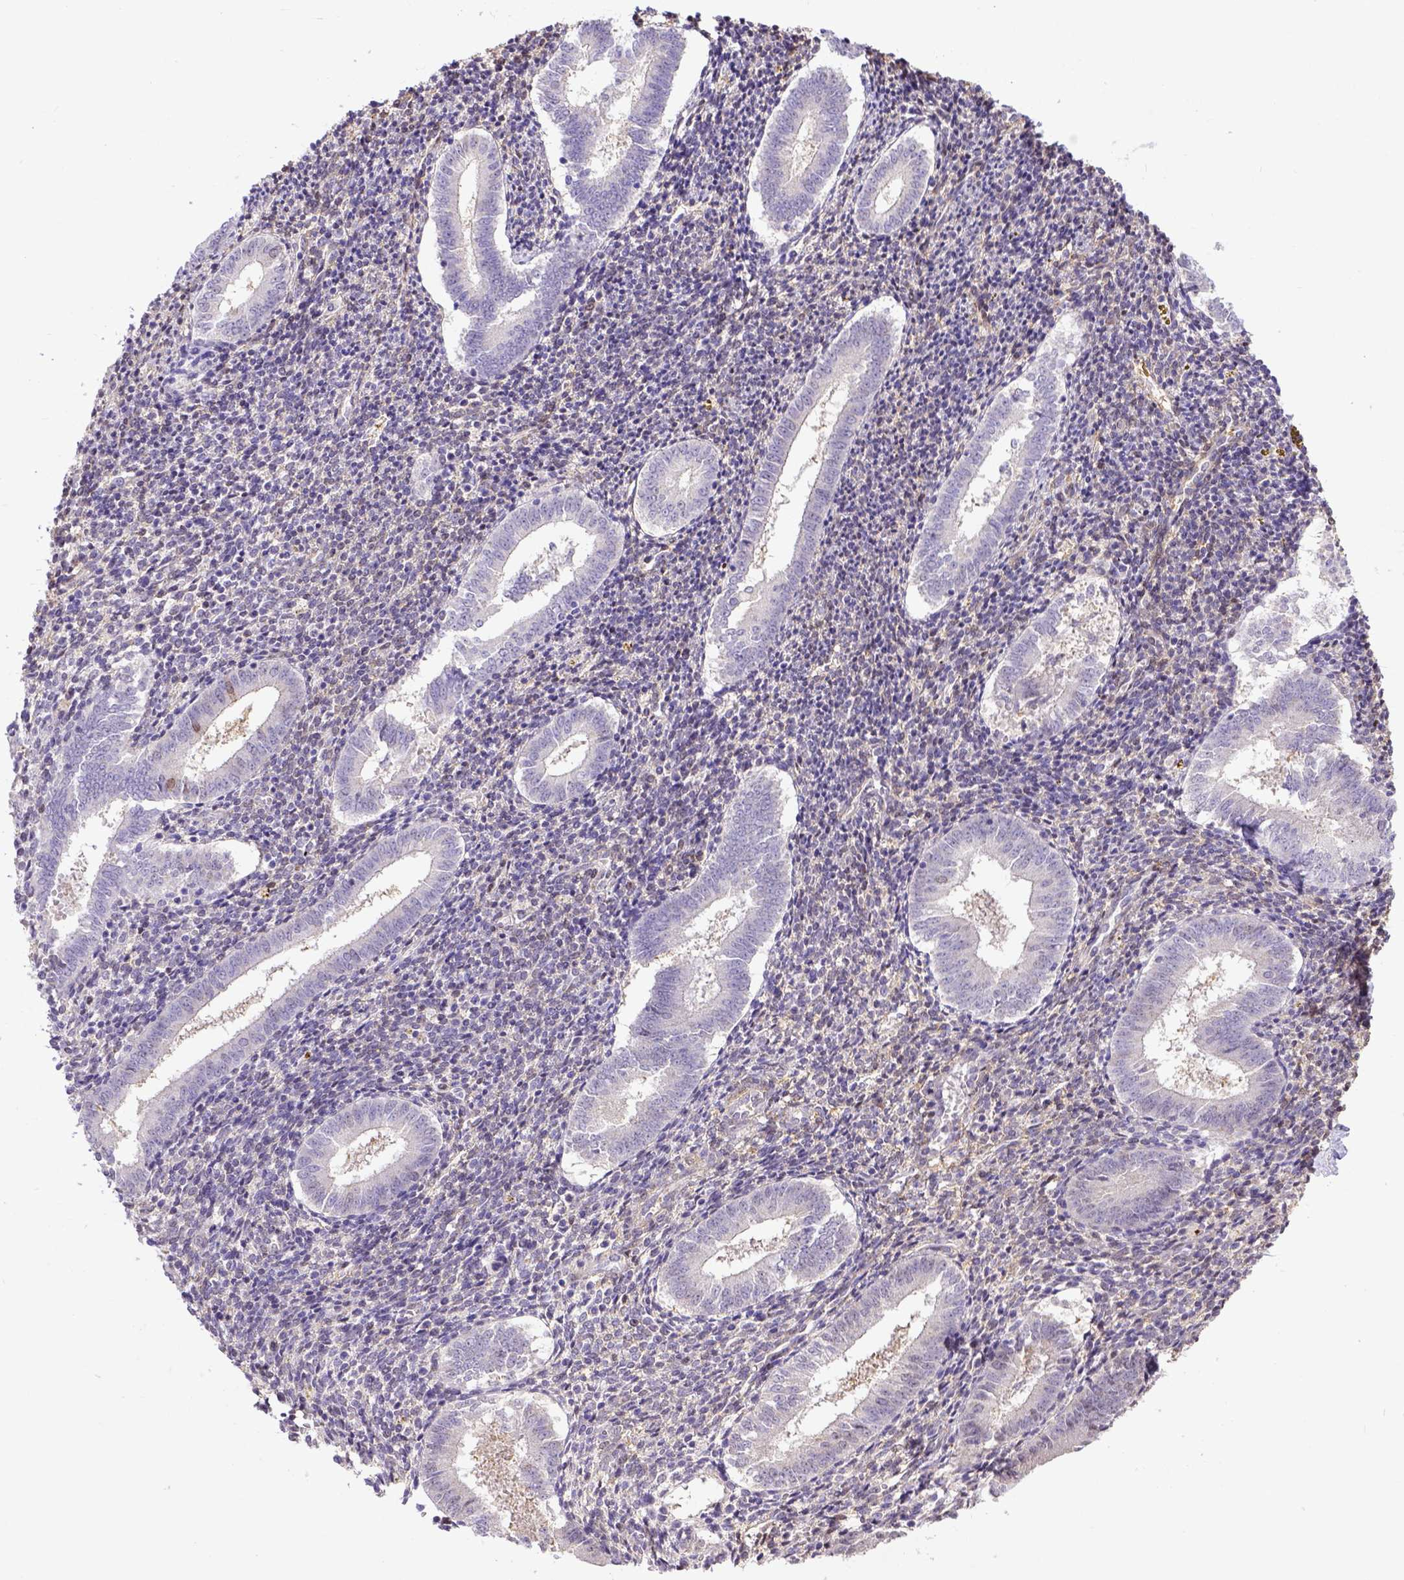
{"staining": {"intensity": "negative", "quantity": "none", "location": "none"}, "tissue": "endometrium", "cell_type": "Cells in endometrial stroma", "image_type": "normal", "snomed": [{"axis": "morphology", "description": "Normal tissue, NOS"}, {"axis": "topography", "description": "Endometrium"}], "caption": "Immunohistochemistry (IHC) image of benign endometrium stained for a protein (brown), which exhibits no positivity in cells in endometrial stroma. (Stains: DAB immunohistochemistry with hematoxylin counter stain, Microscopy: brightfield microscopy at high magnification).", "gene": "BTN1A1", "patient": {"sex": "female", "age": 25}}